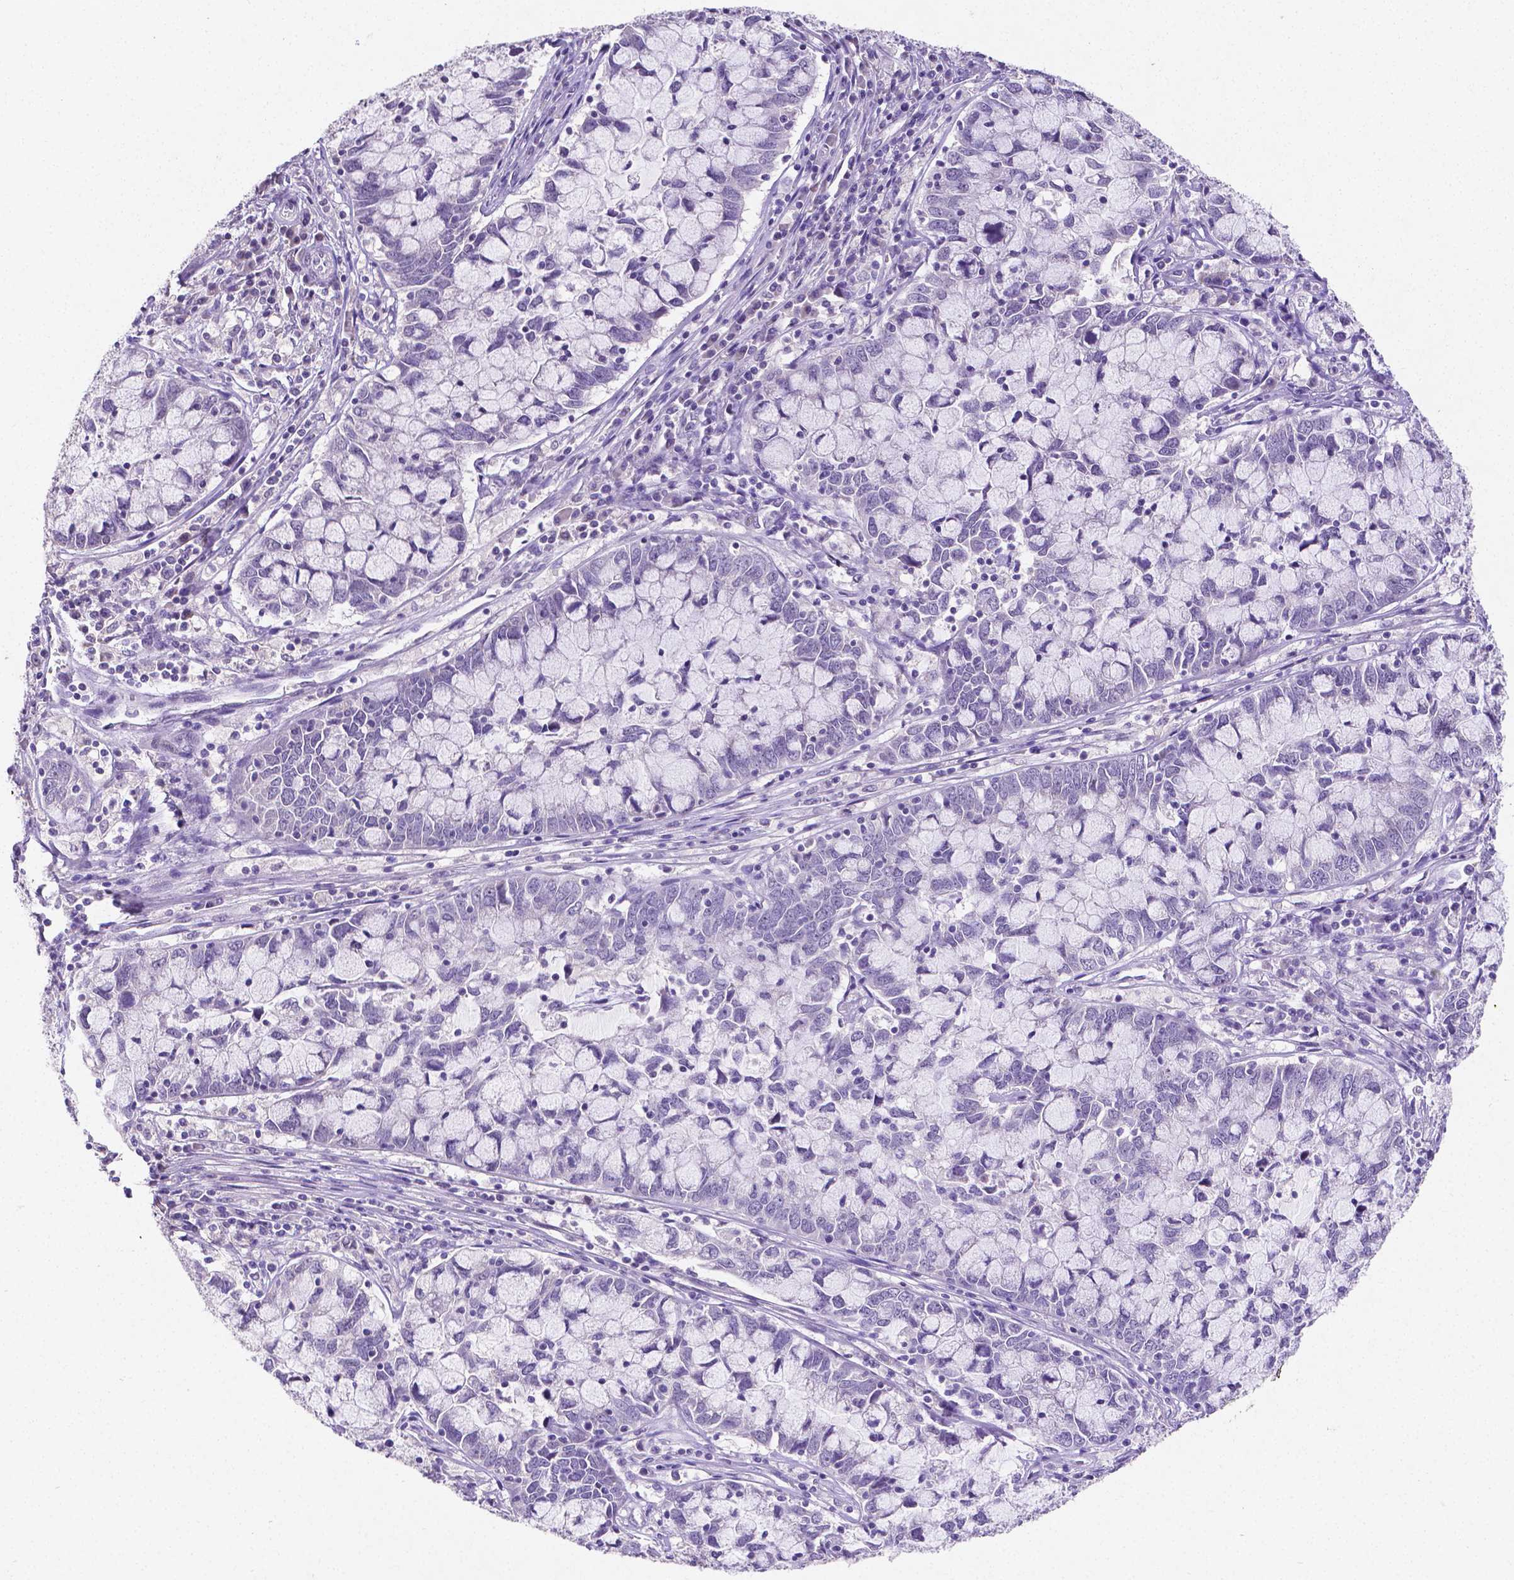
{"staining": {"intensity": "negative", "quantity": "none", "location": "none"}, "tissue": "cervical cancer", "cell_type": "Tumor cells", "image_type": "cancer", "snomed": [{"axis": "morphology", "description": "Adenocarcinoma, NOS"}, {"axis": "topography", "description": "Cervix"}], "caption": "Tumor cells are negative for protein expression in human cervical cancer (adenocarcinoma). (Immunohistochemistry (ihc), brightfield microscopy, high magnification).", "gene": "SATB2", "patient": {"sex": "female", "age": 40}}